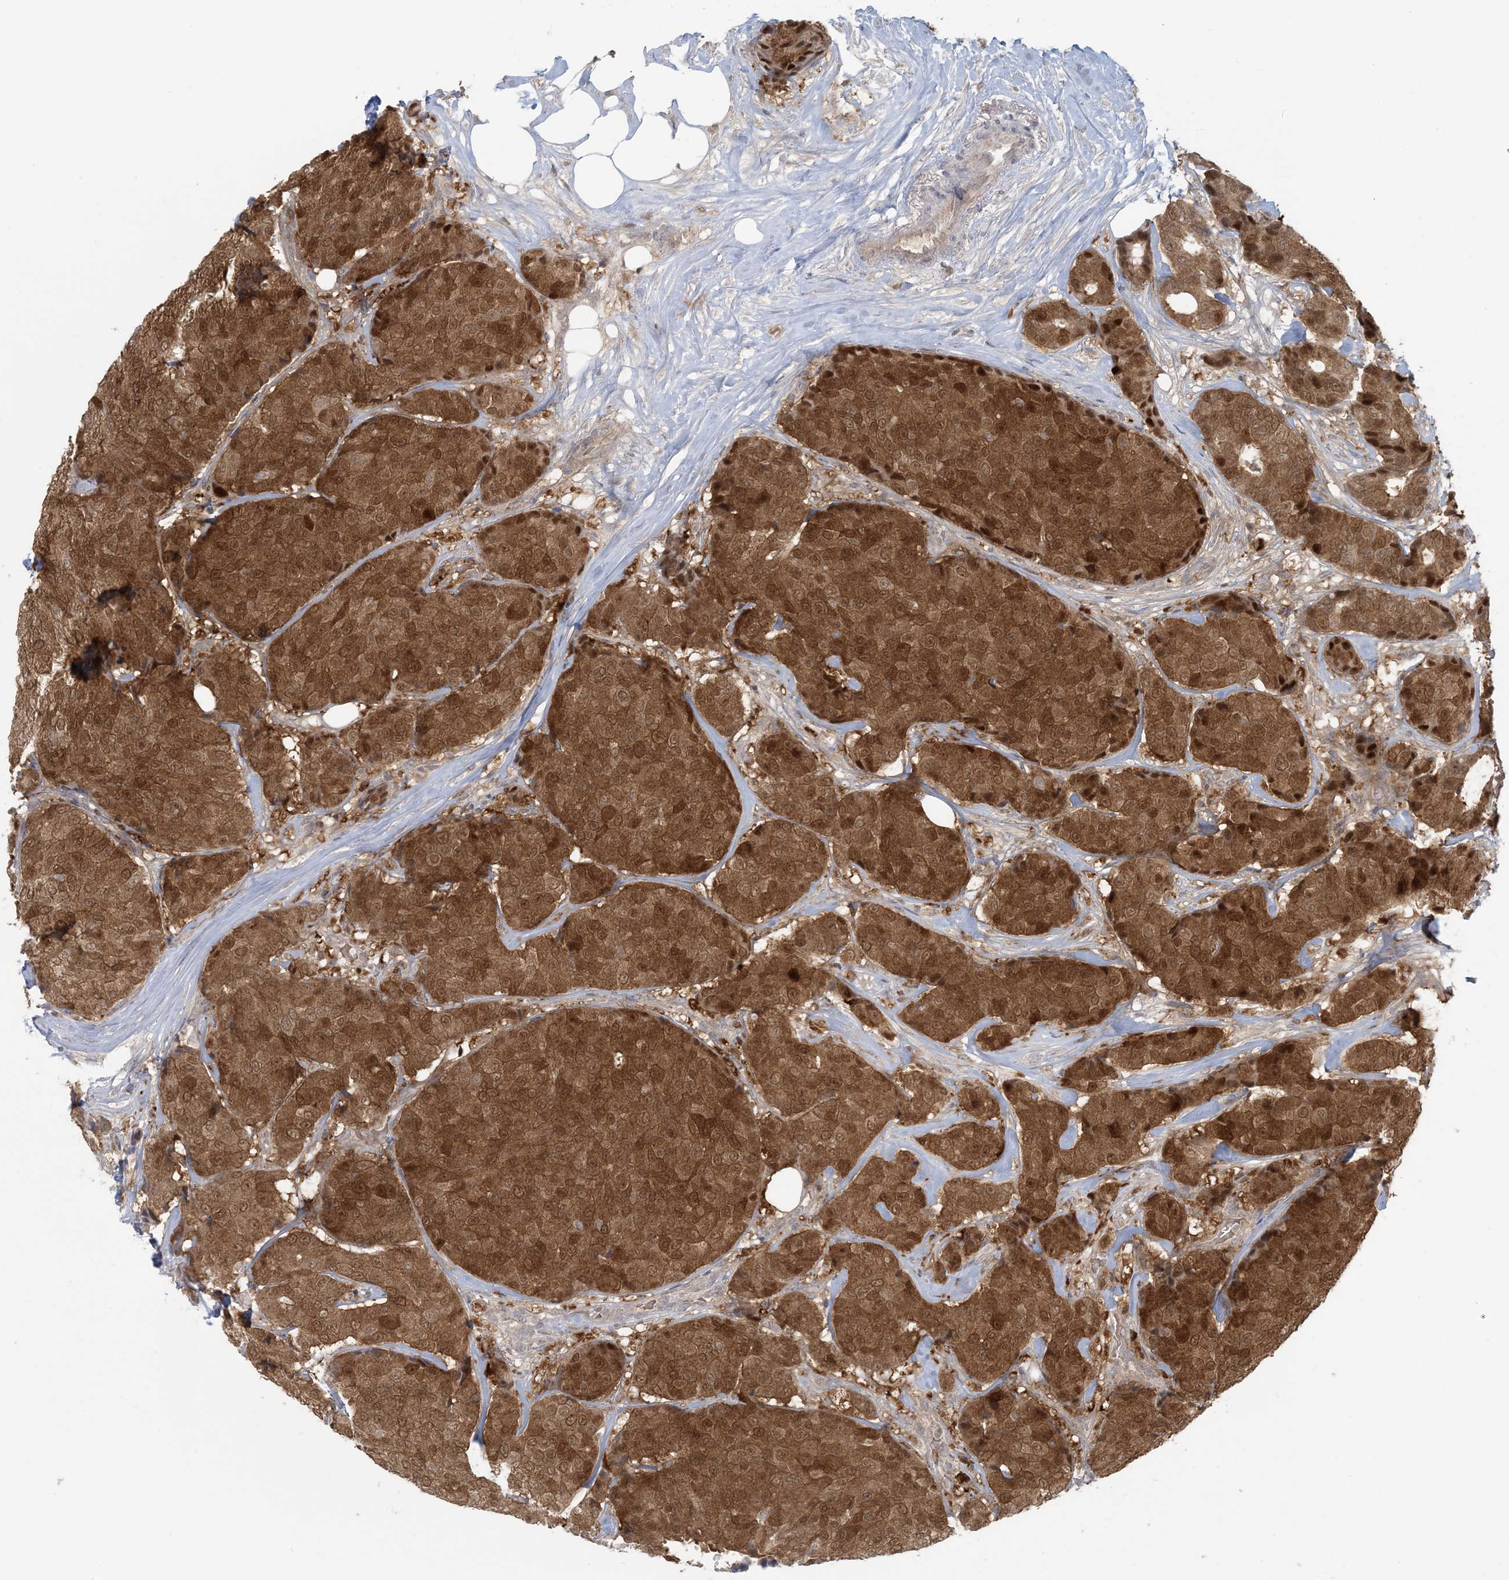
{"staining": {"intensity": "strong", "quantity": ">75%", "location": "cytoplasmic/membranous,nuclear"}, "tissue": "breast cancer", "cell_type": "Tumor cells", "image_type": "cancer", "snomed": [{"axis": "morphology", "description": "Duct carcinoma"}, {"axis": "topography", "description": "Breast"}], "caption": "A high amount of strong cytoplasmic/membranous and nuclear expression is present in about >75% of tumor cells in breast cancer tissue.", "gene": "NRBP2", "patient": {"sex": "female", "age": 75}}